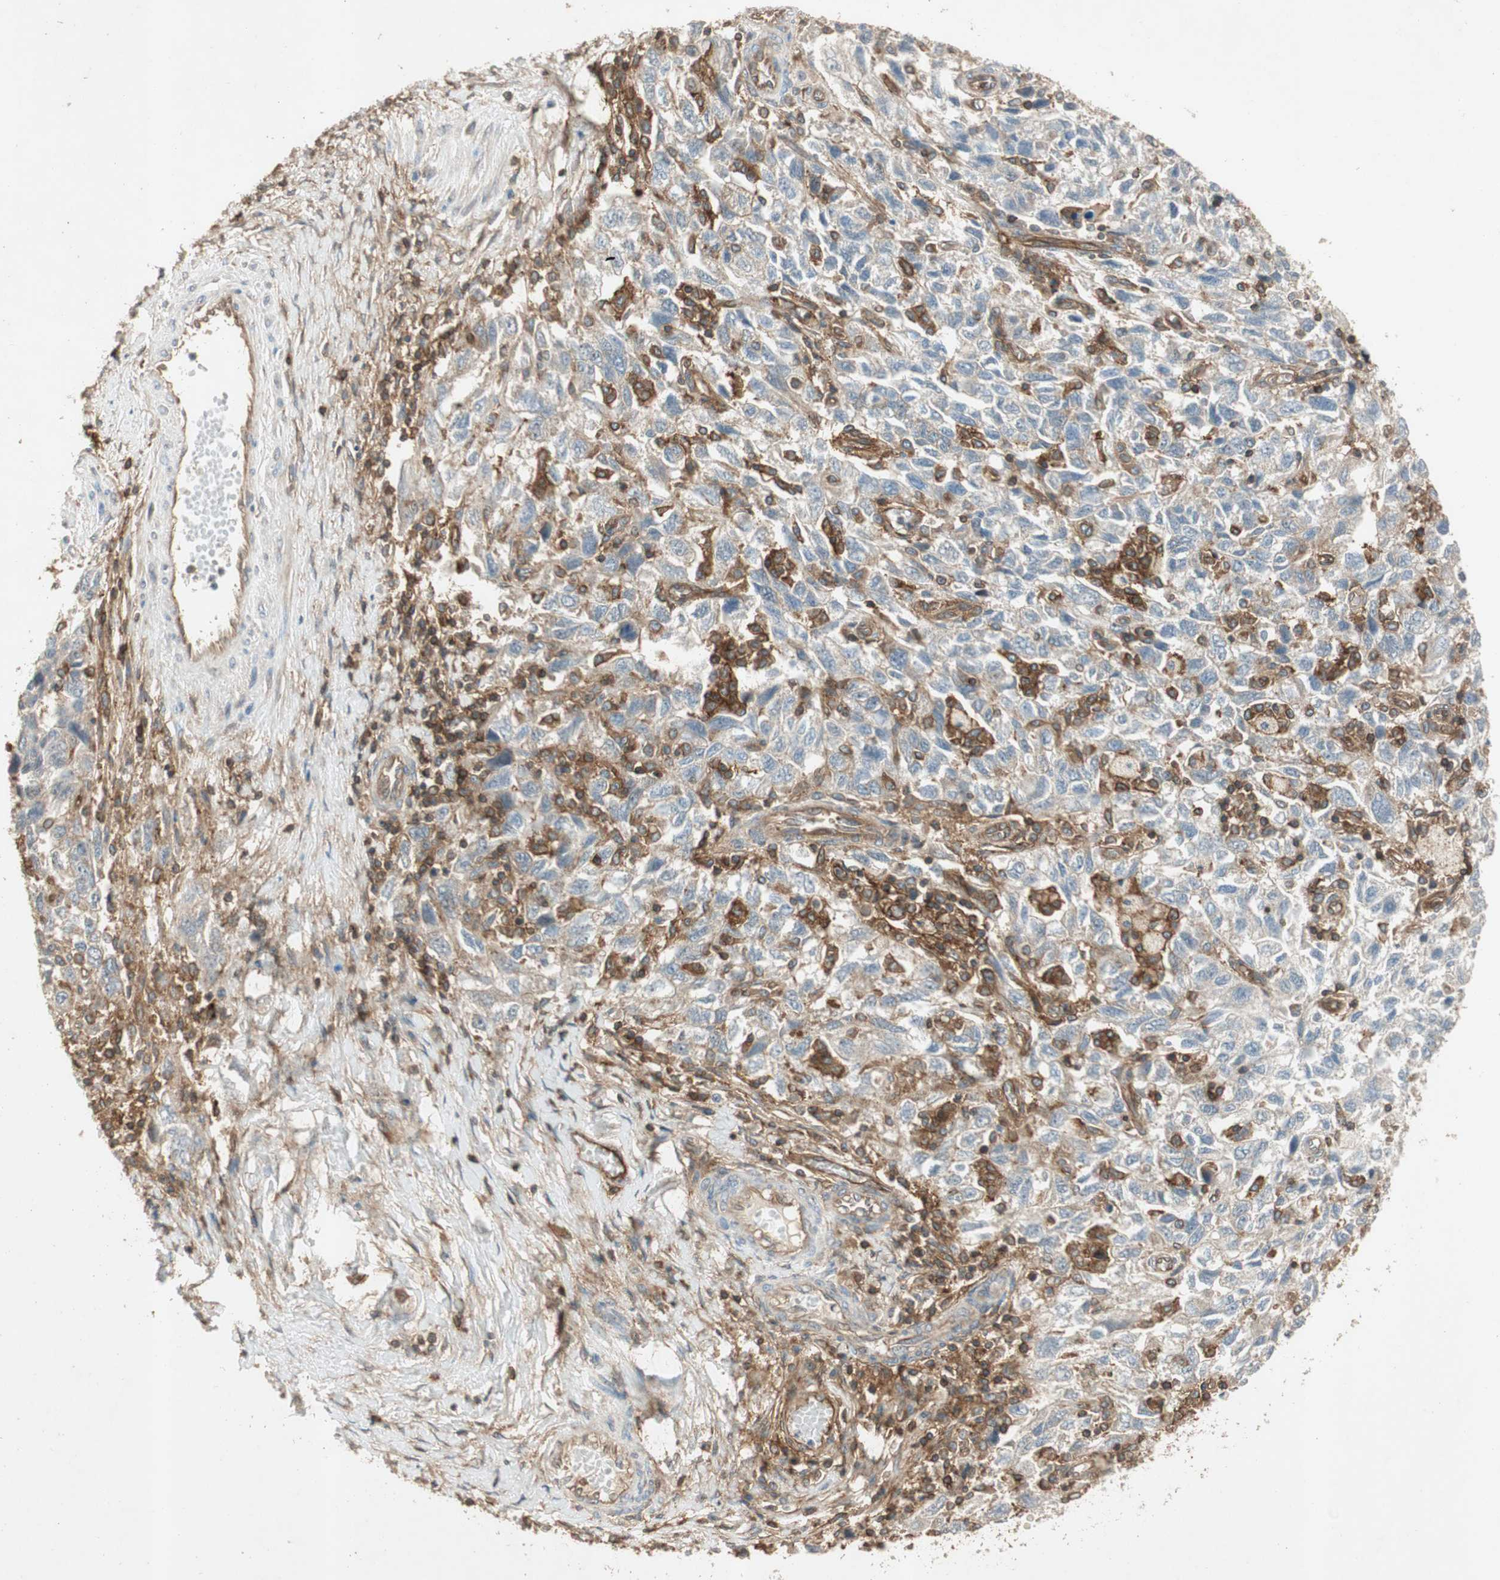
{"staining": {"intensity": "weak", "quantity": "25%-75%", "location": "cytoplasmic/membranous"}, "tissue": "ovarian cancer", "cell_type": "Tumor cells", "image_type": "cancer", "snomed": [{"axis": "morphology", "description": "Carcinoma, NOS"}, {"axis": "morphology", "description": "Cystadenocarcinoma, serous, NOS"}, {"axis": "topography", "description": "Ovary"}], "caption": "Approximately 25%-75% of tumor cells in human ovarian cancer show weak cytoplasmic/membranous protein staining as visualized by brown immunohistochemical staining.", "gene": "BTN3A3", "patient": {"sex": "female", "age": 69}}